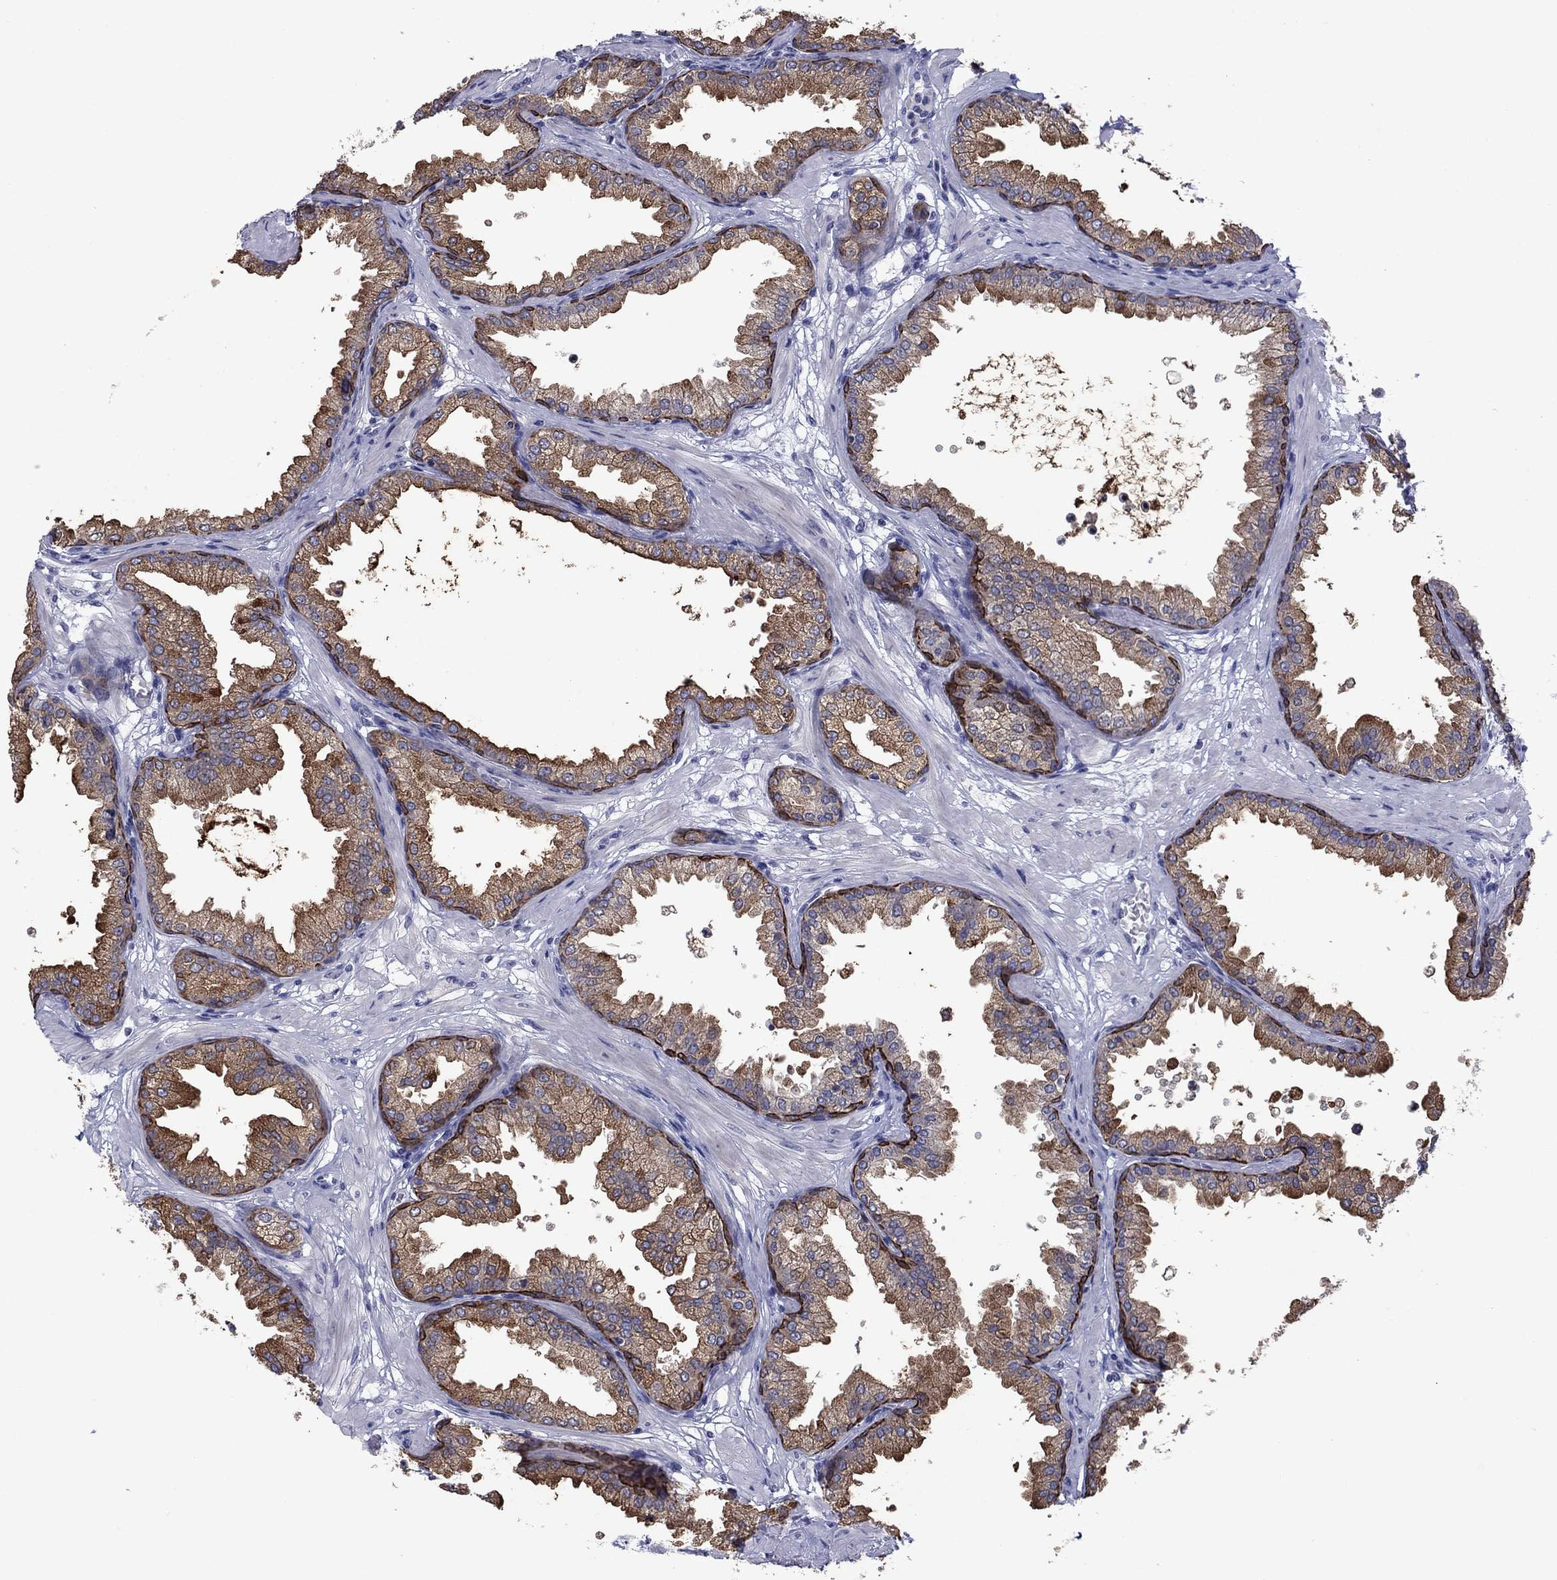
{"staining": {"intensity": "strong", "quantity": "<25%", "location": "cytoplasmic/membranous,nuclear"}, "tissue": "prostate", "cell_type": "Glandular cells", "image_type": "normal", "snomed": [{"axis": "morphology", "description": "Normal tissue, NOS"}, {"axis": "topography", "description": "Prostate"}], "caption": "Prostate stained for a protein (brown) reveals strong cytoplasmic/membranous,nuclear positive positivity in approximately <25% of glandular cells.", "gene": "TMPRSS11A", "patient": {"sex": "male", "age": 37}}